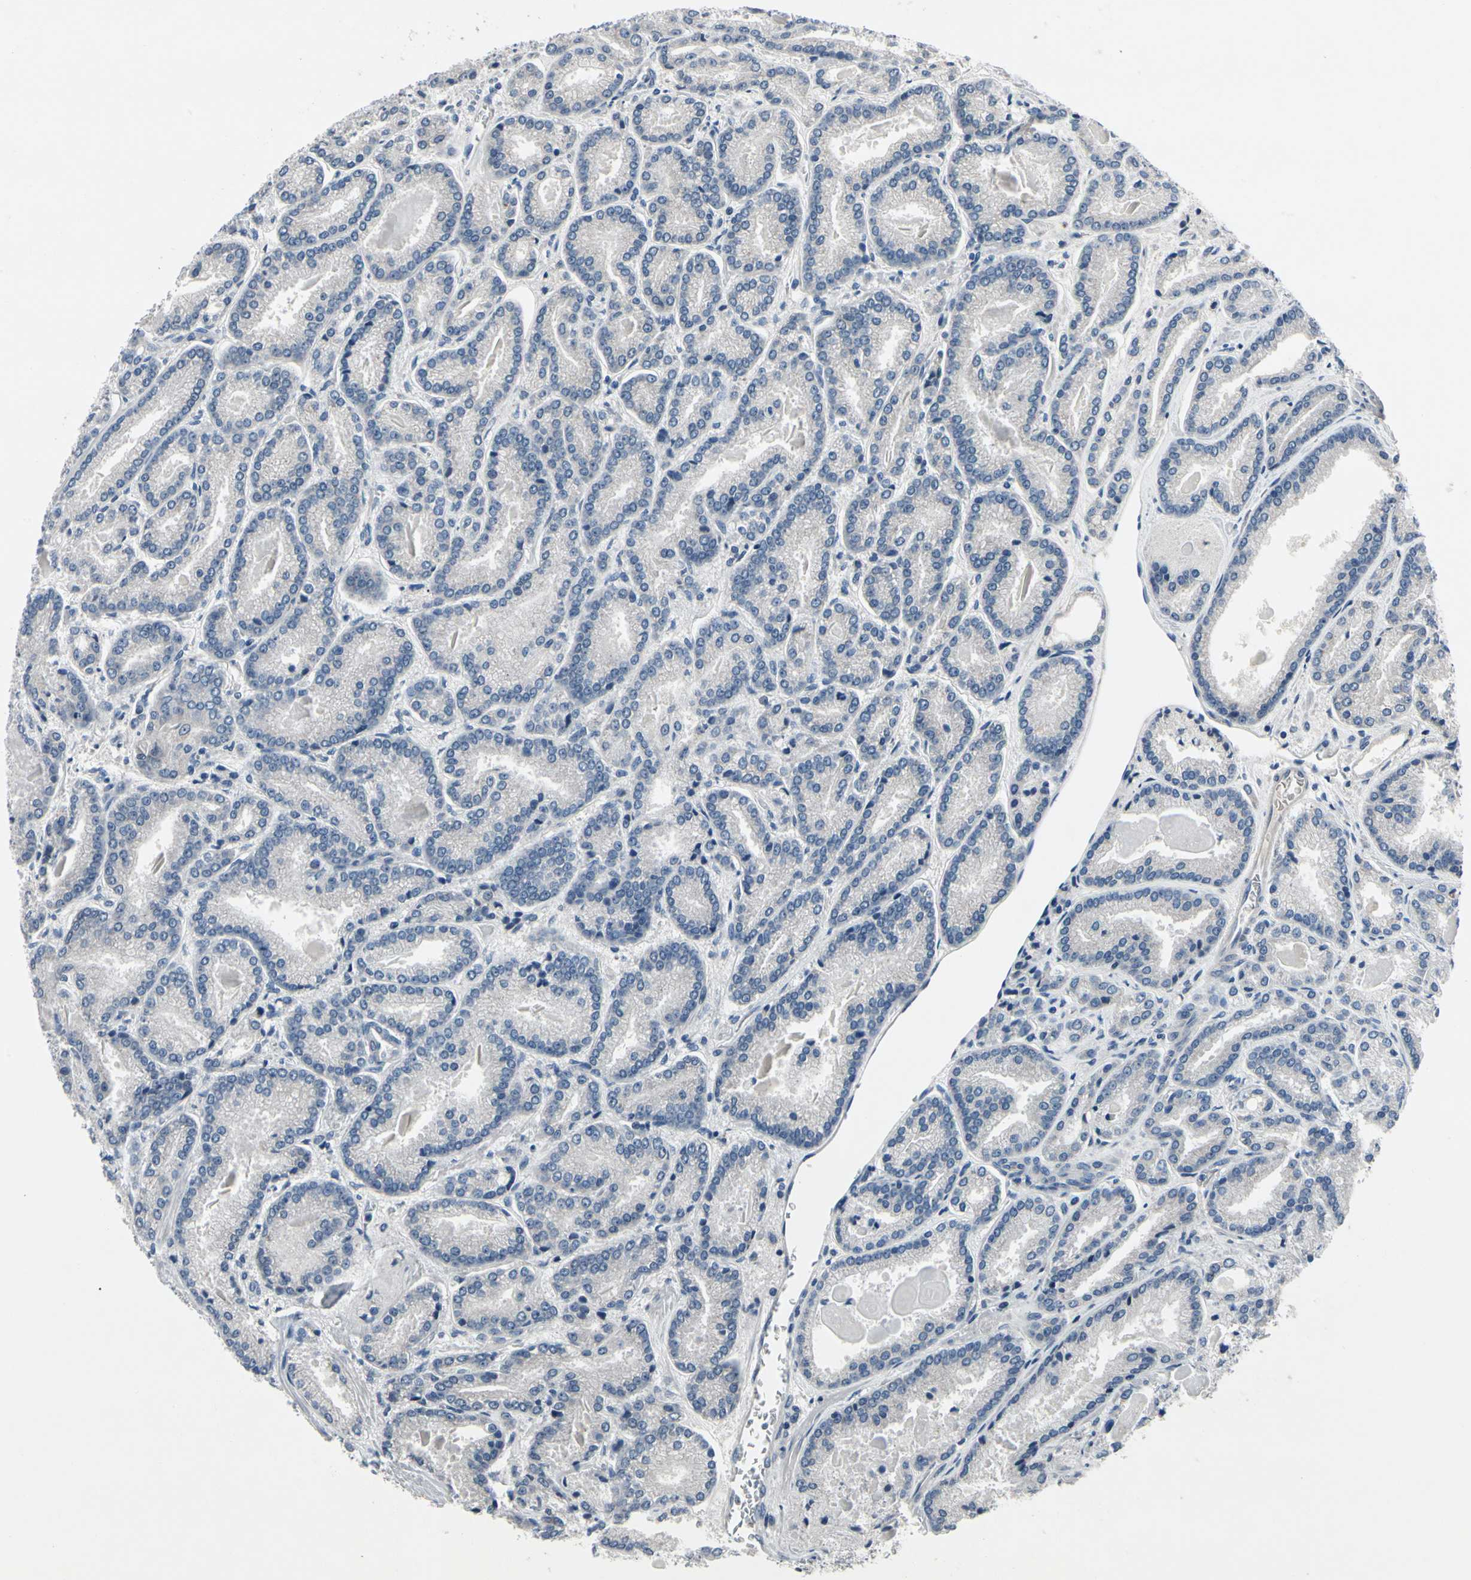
{"staining": {"intensity": "negative", "quantity": "none", "location": "none"}, "tissue": "prostate cancer", "cell_type": "Tumor cells", "image_type": "cancer", "snomed": [{"axis": "morphology", "description": "Adenocarcinoma, Low grade"}, {"axis": "topography", "description": "Prostate"}], "caption": "Protein analysis of prostate cancer (low-grade adenocarcinoma) shows no significant positivity in tumor cells.", "gene": "SELENOK", "patient": {"sex": "male", "age": 59}}